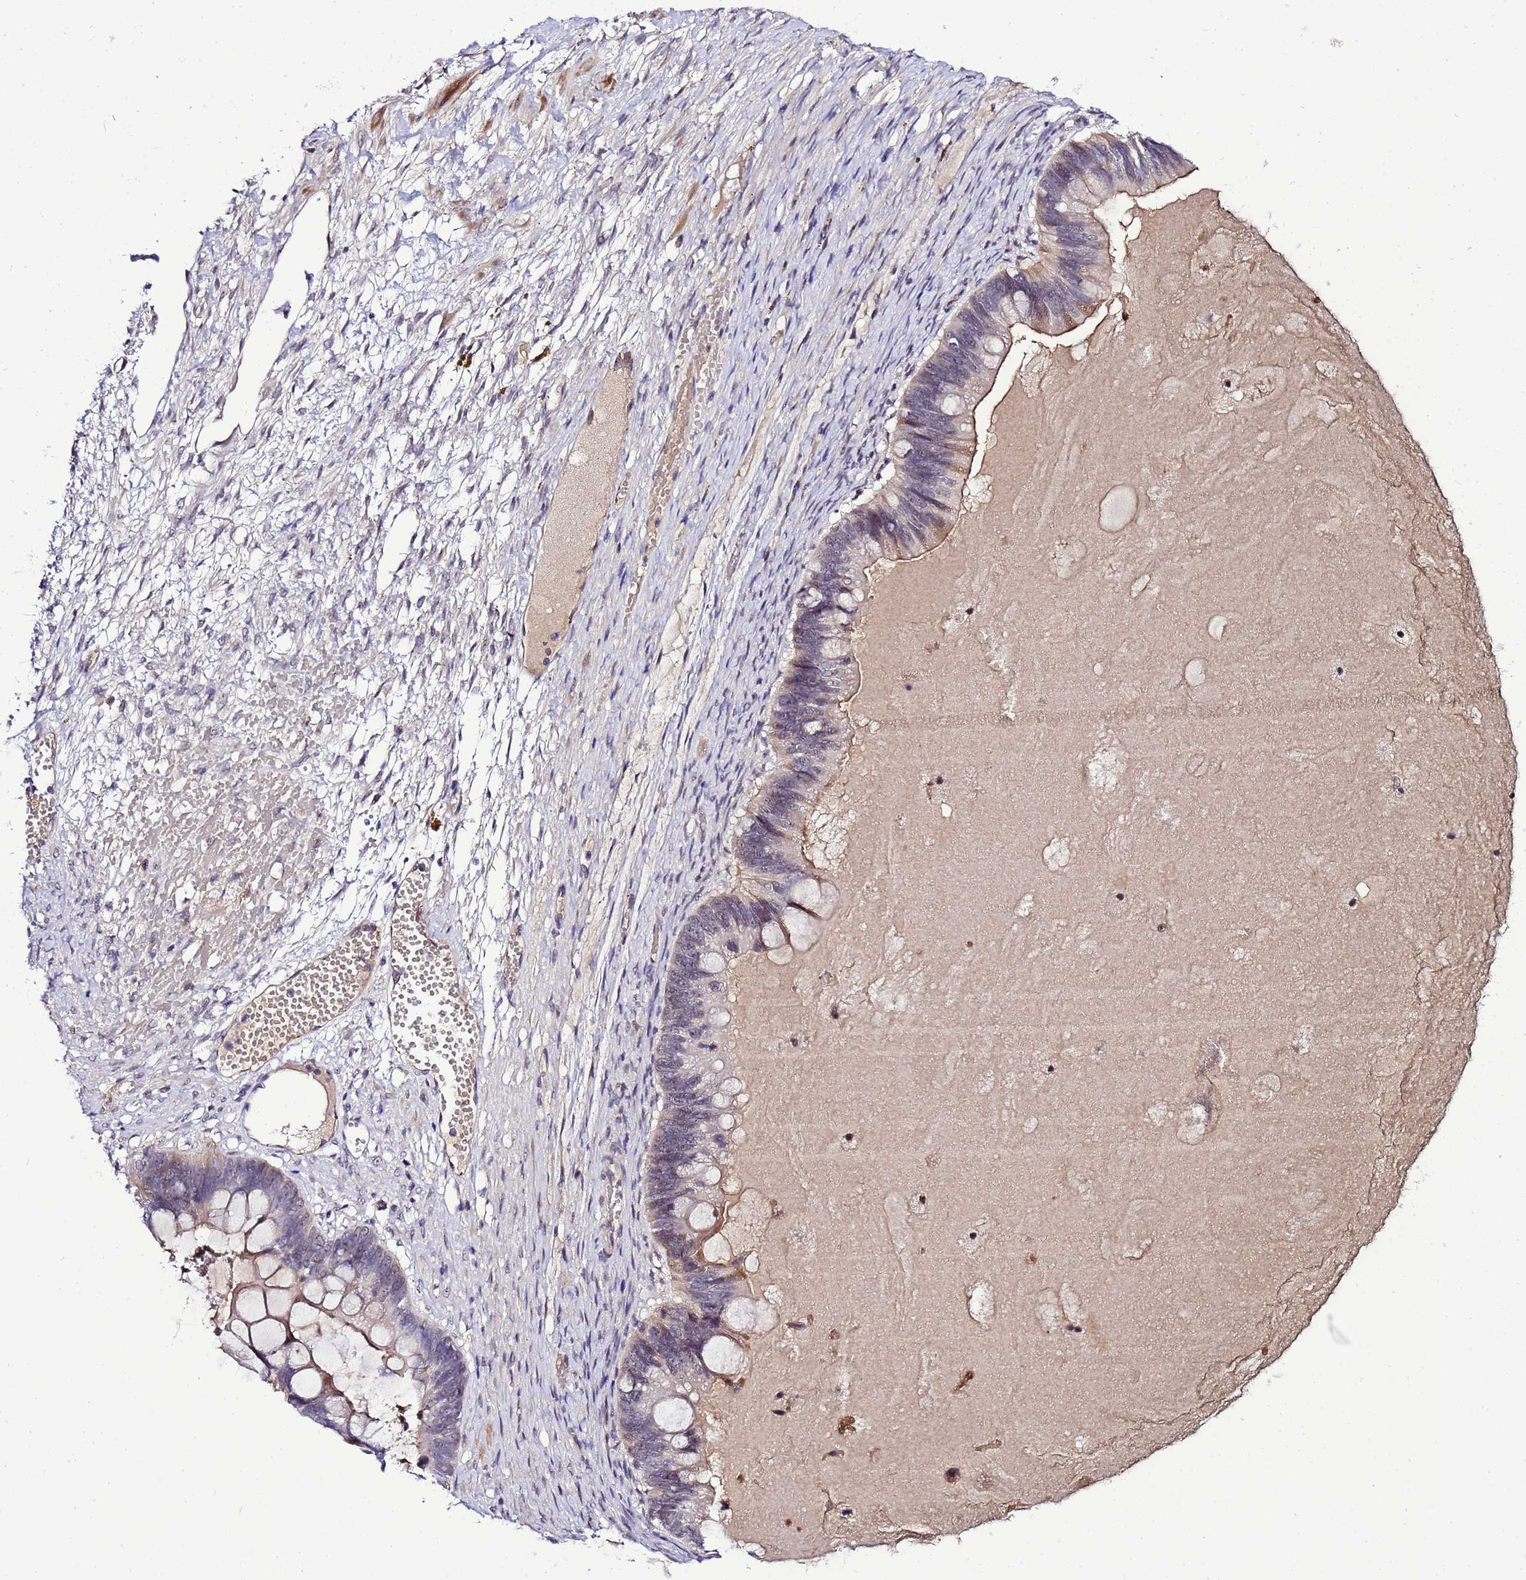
{"staining": {"intensity": "moderate", "quantity": "25%-75%", "location": "nuclear"}, "tissue": "ovarian cancer", "cell_type": "Tumor cells", "image_type": "cancer", "snomed": [{"axis": "morphology", "description": "Cystadenocarcinoma, mucinous, NOS"}, {"axis": "topography", "description": "Ovary"}], "caption": "Immunohistochemical staining of human ovarian cancer reveals medium levels of moderate nuclear protein expression in approximately 25%-75% of tumor cells.", "gene": "C19orf47", "patient": {"sex": "female", "age": 61}}